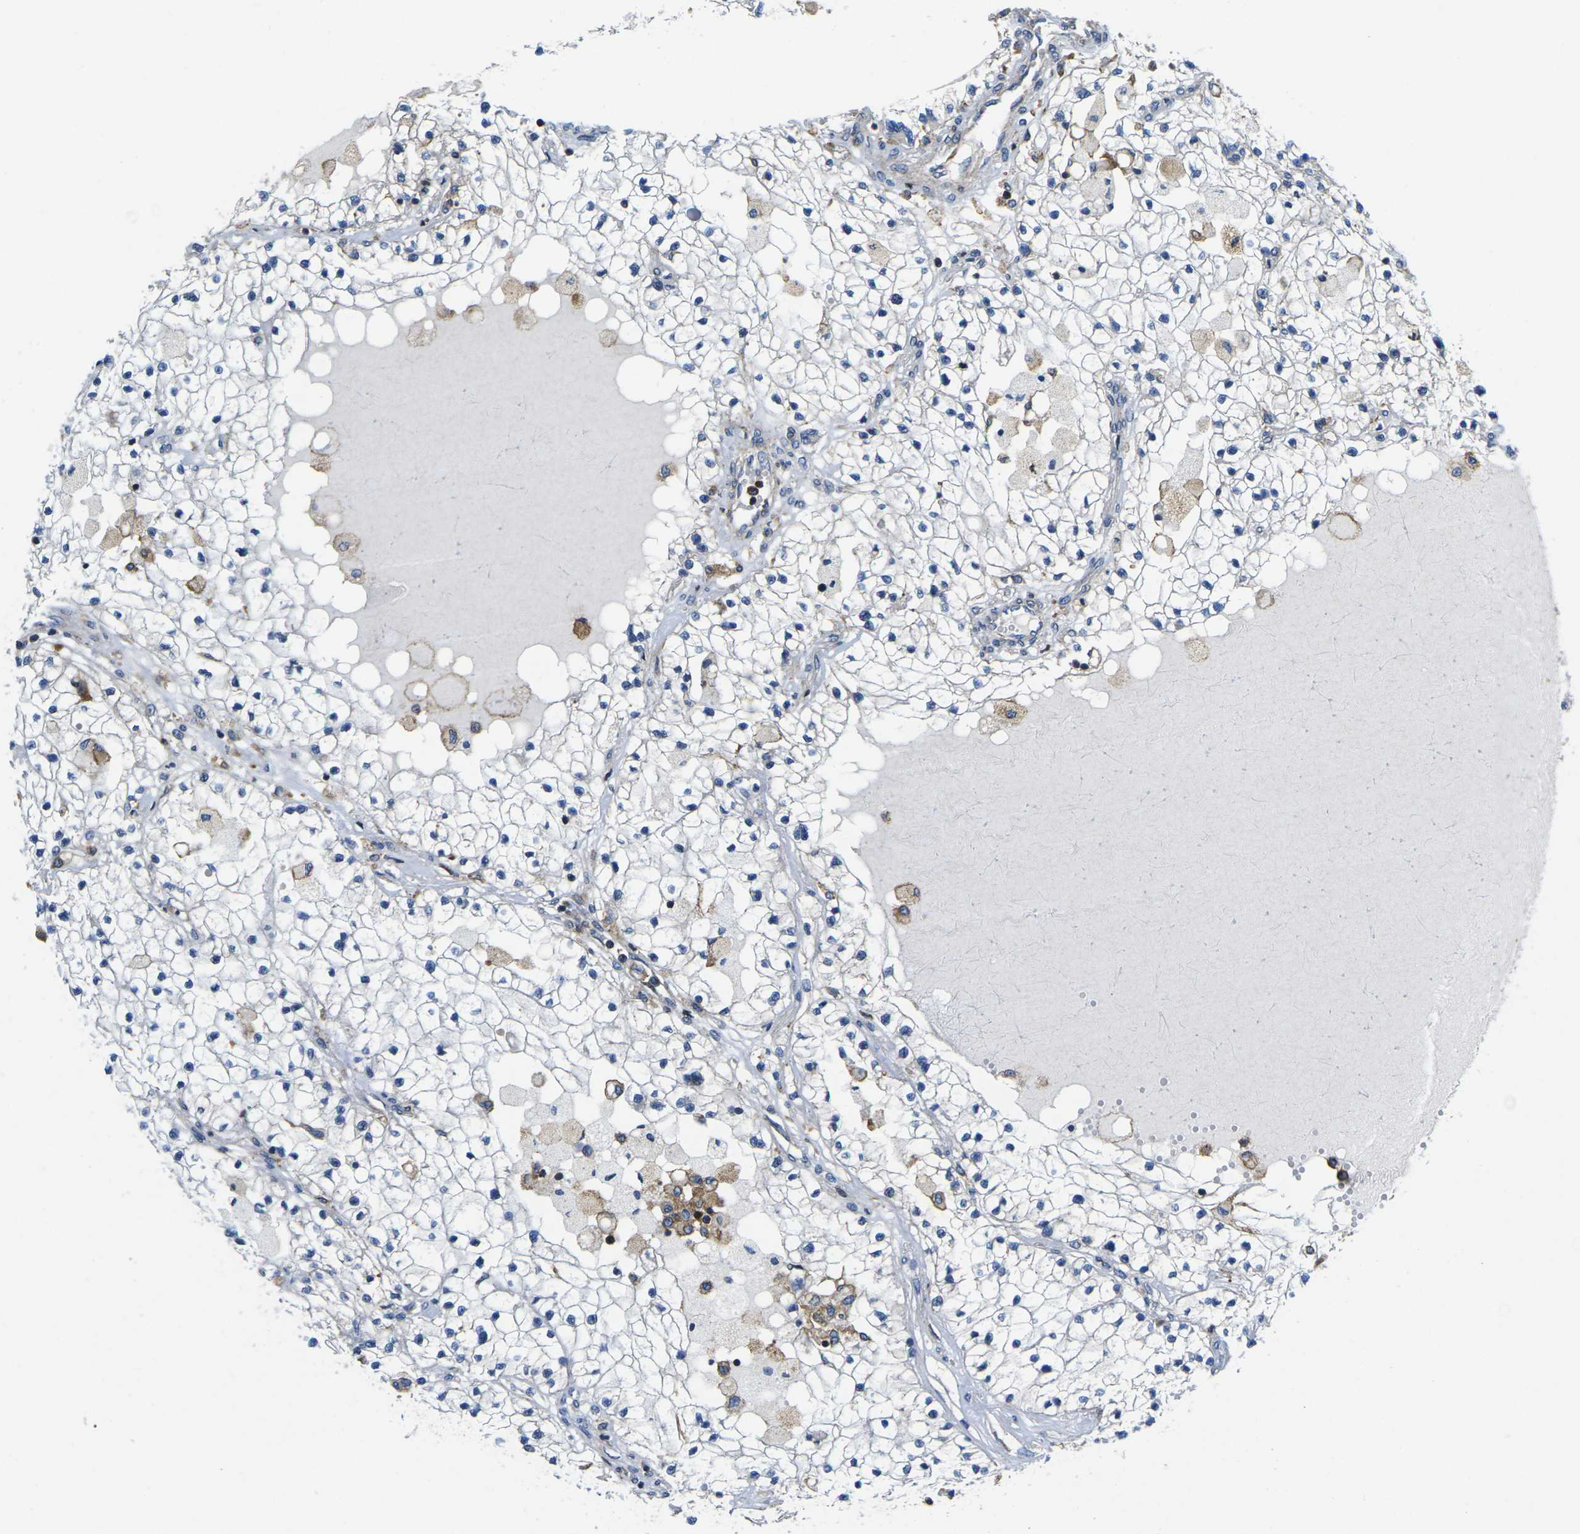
{"staining": {"intensity": "negative", "quantity": "none", "location": "none"}, "tissue": "renal cancer", "cell_type": "Tumor cells", "image_type": "cancer", "snomed": [{"axis": "morphology", "description": "Adenocarcinoma, NOS"}, {"axis": "topography", "description": "Kidney"}], "caption": "Protein analysis of adenocarcinoma (renal) shows no significant expression in tumor cells. The staining is performed using DAB (3,3'-diaminobenzidine) brown chromogen with nuclei counter-stained in using hematoxylin.", "gene": "IQGAP1", "patient": {"sex": "male", "age": 68}}